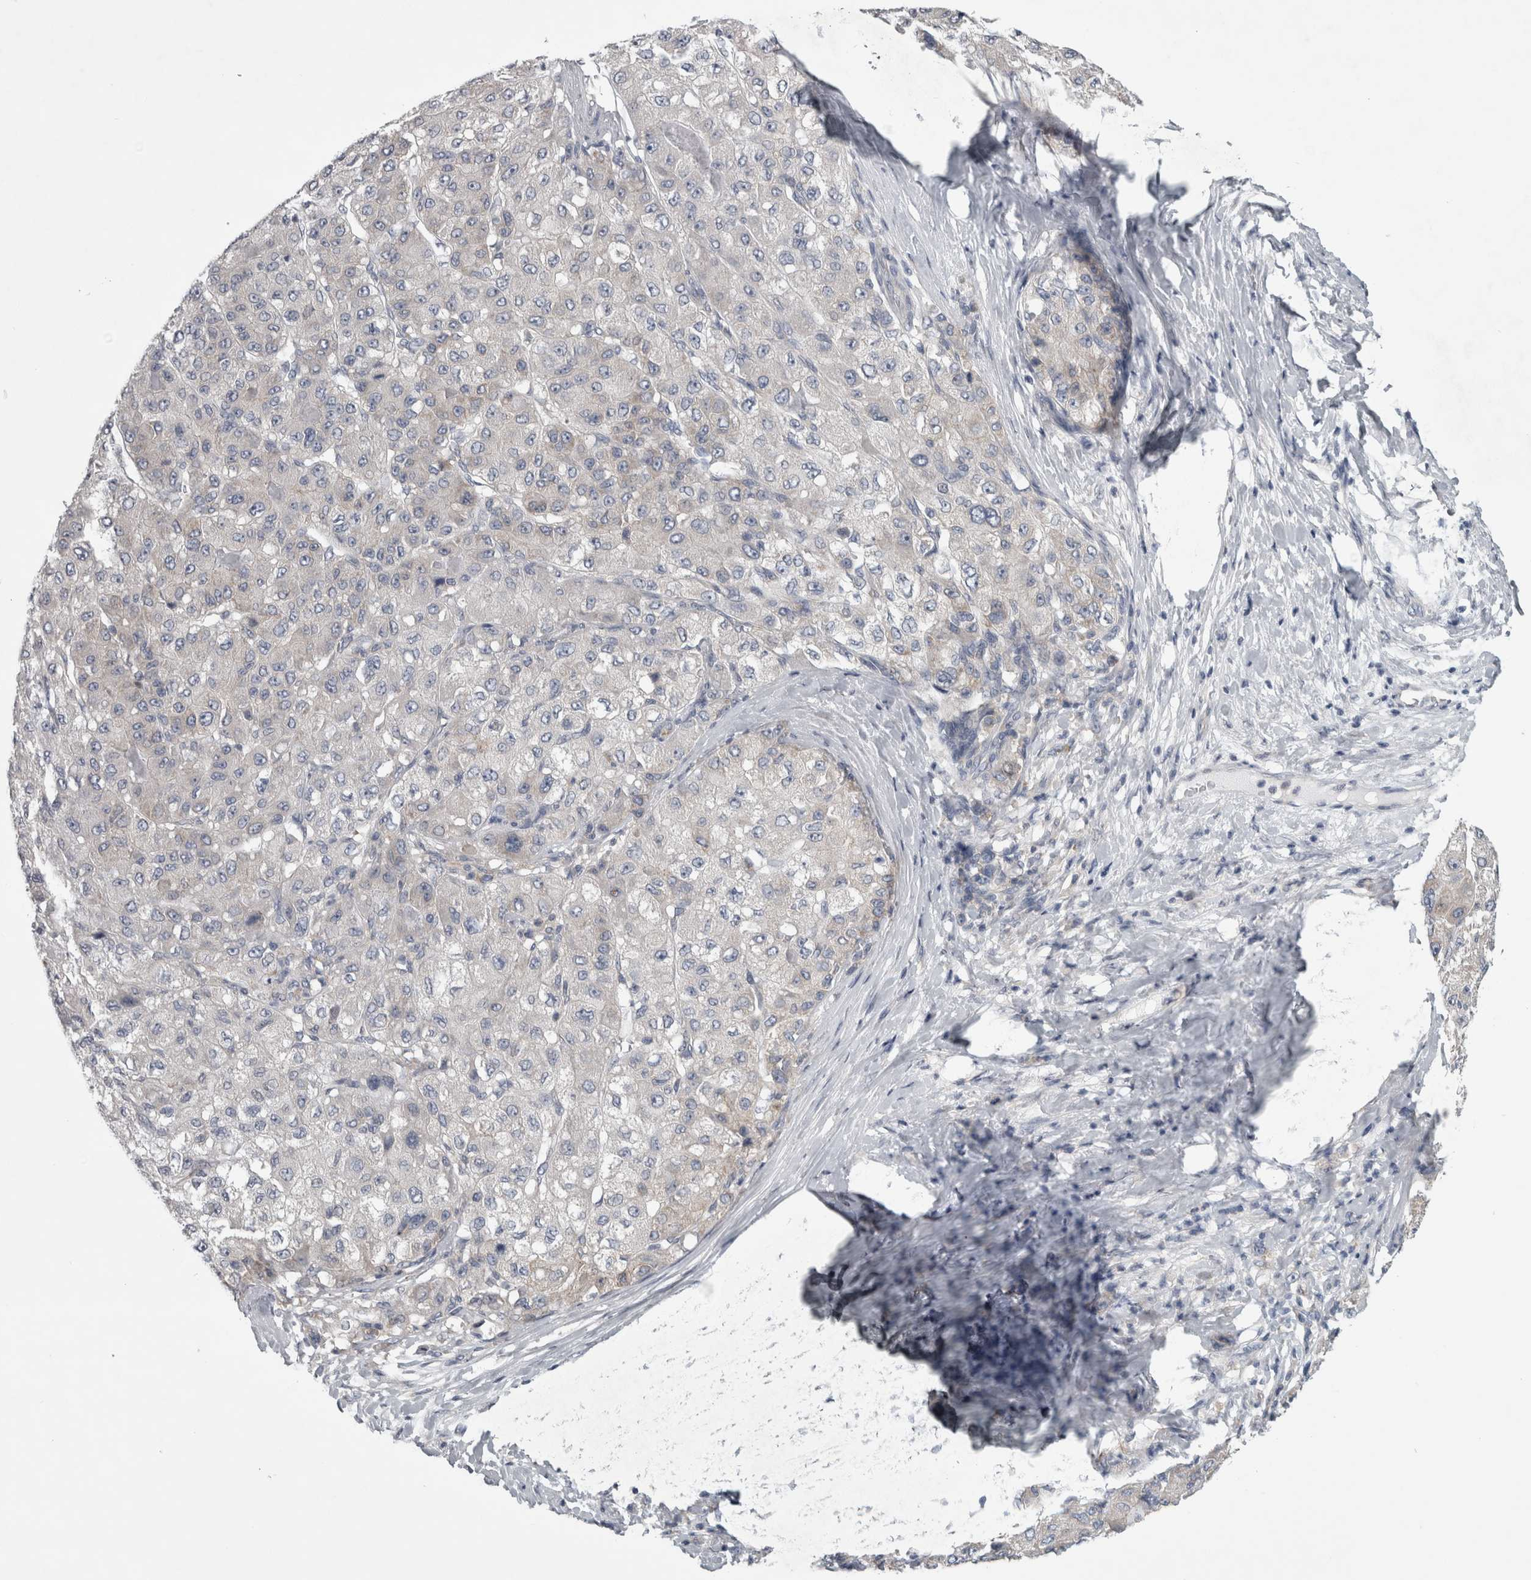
{"staining": {"intensity": "negative", "quantity": "none", "location": "none"}, "tissue": "liver cancer", "cell_type": "Tumor cells", "image_type": "cancer", "snomed": [{"axis": "morphology", "description": "Carcinoma, Hepatocellular, NOS"}, {"axis": "topography", "description": "Liver"}], "caption": "This is a image of immunohistochemistry (IHC) staining of hepatocellular carcinoma (liver), which shows no positivity in tumor cells. (DAB immunohistochemistry, high magnification).", "gene": "PRRC2C", "patient": {"sex": "male", "age": 80}}